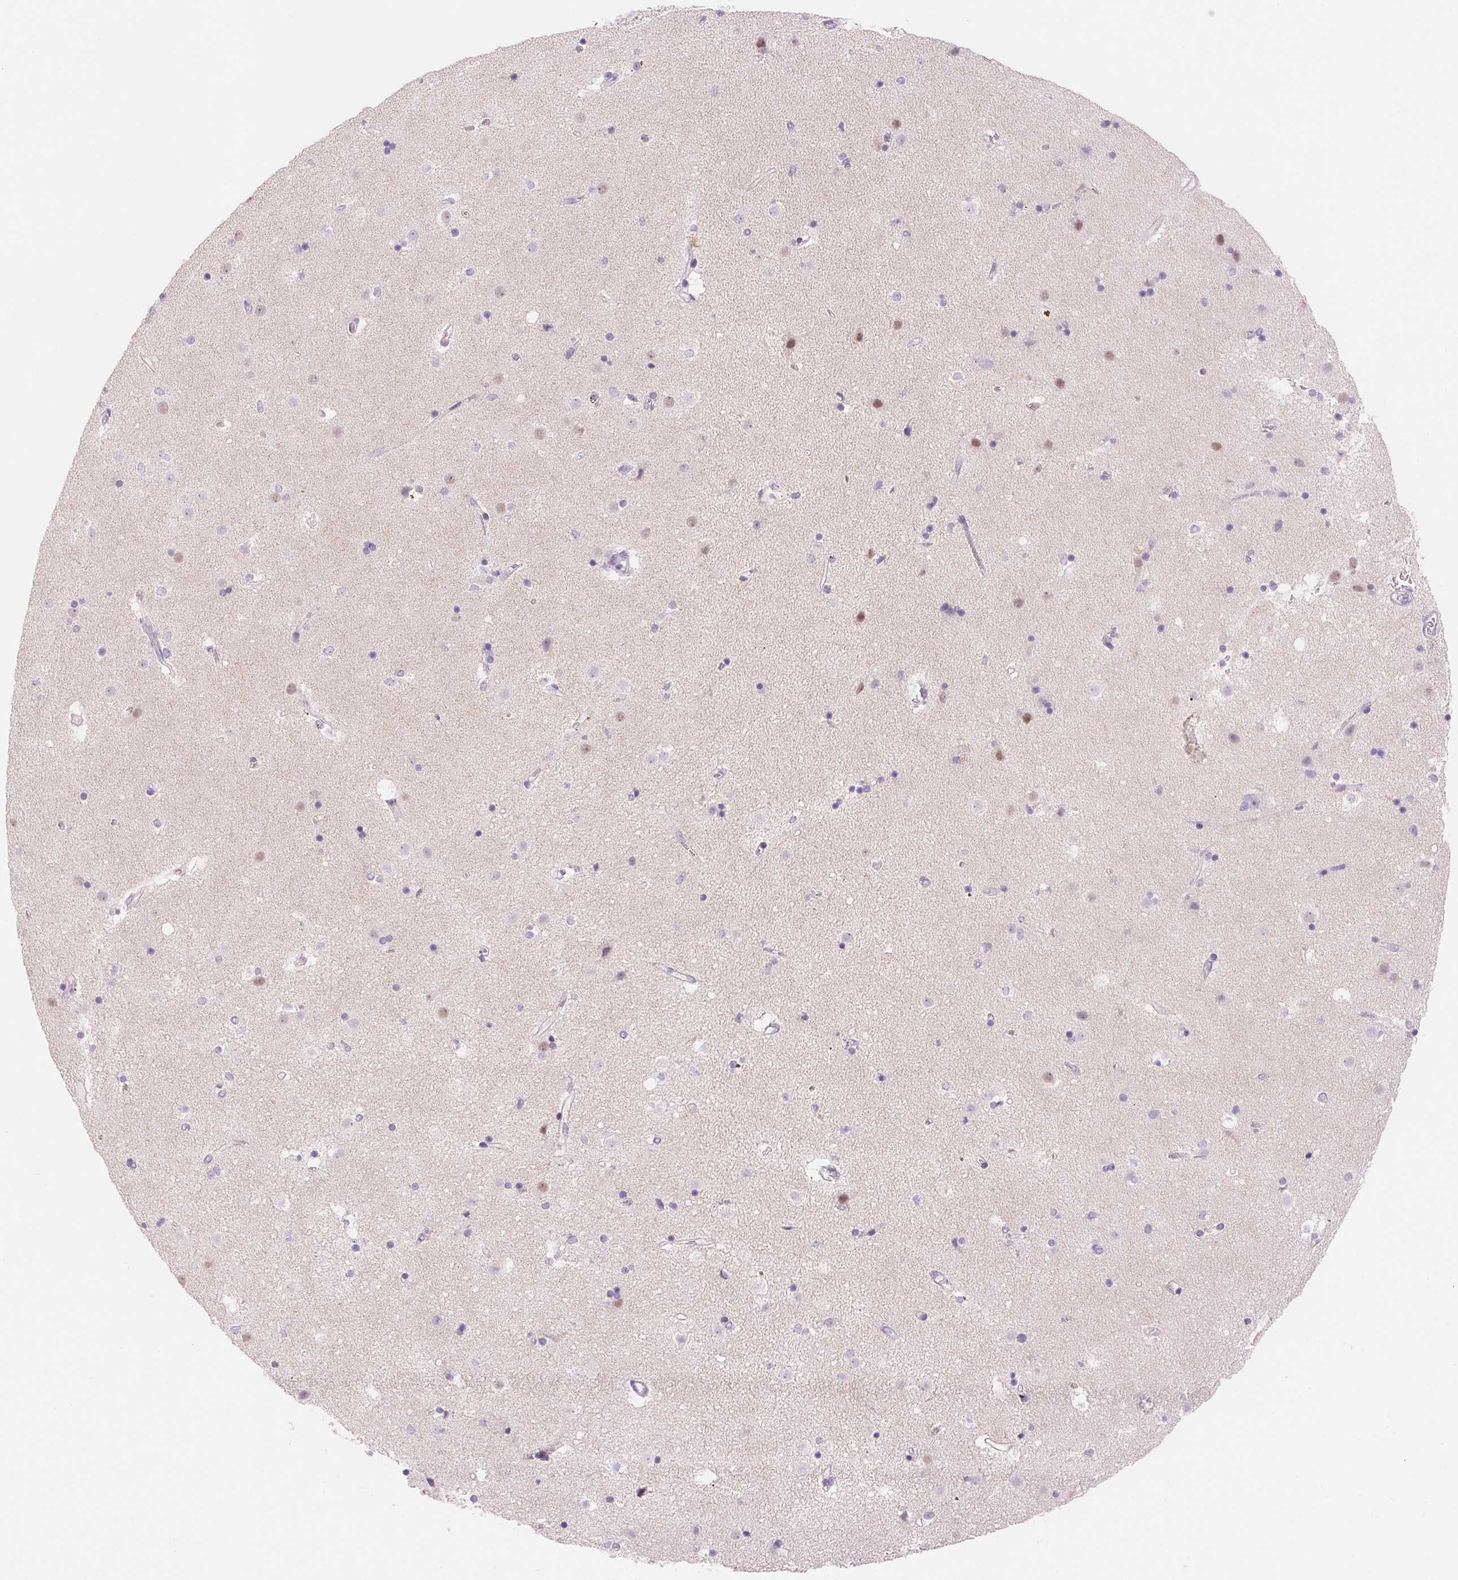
{"staining": {"intensity": "negative", "quantity": "none", "location": "none"}, "tissue": "caudate", "cell_type": "Glial cells", "image_type": "normal", "snomed": [{"axis": "morphology", "description": "Normal tissue, NOS"}, {"axis": "topography", "description": "Lateral ventricle wall"}], "caption": "The photomicrograph exhibits no staining of glial cells in unremarkable caudate.", "gene": "CYP11B1", "patient": {"sex": "female", "age": 71}}